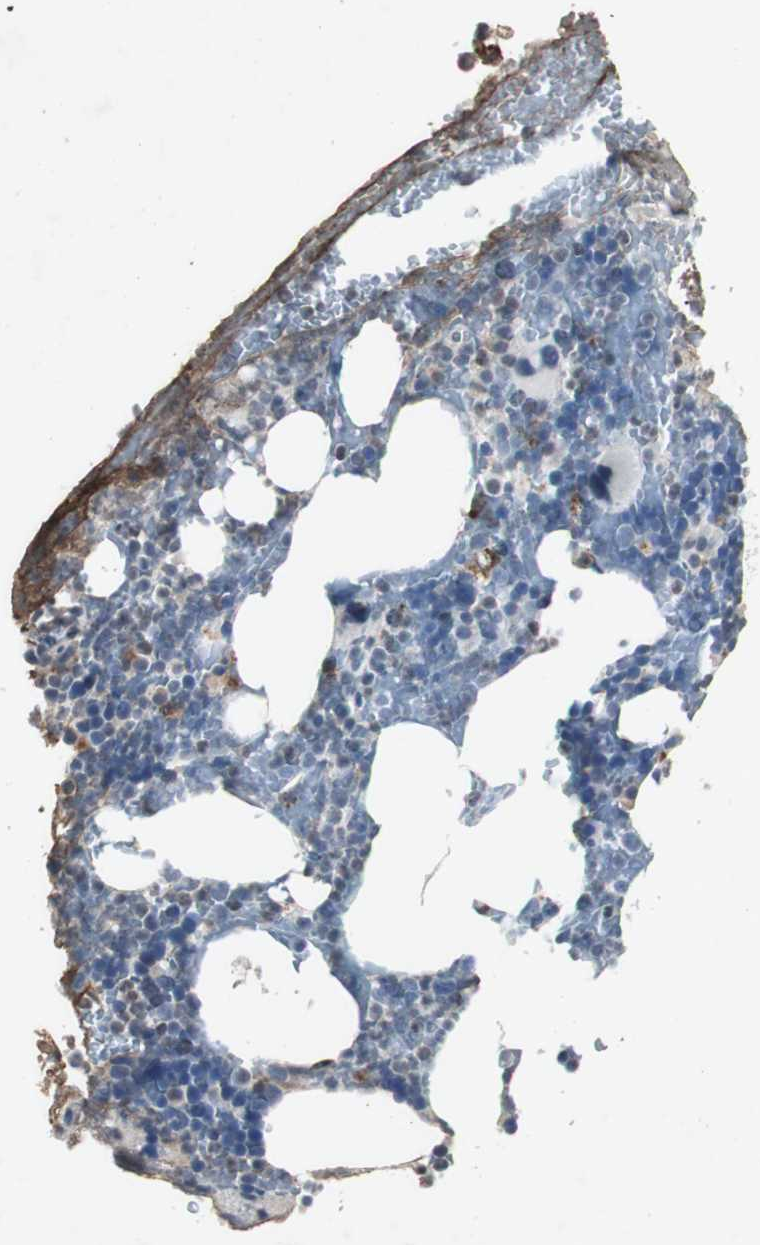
{"staining": {"intensity": "moderate", "quantity": "<25%", "location": "cytoplasmic/membranous"}, "tissue": "bone marrow", "cell_type": "Hematopoietic cells", "image_type": "normal", "snomed": [{"axis": "morphology", "description": "Normal tissue, NOS"}, {"axis": "topography", "description": "Bone marrow"}], "caption": "A micrograph of bone marrow stained for a protein shows moderate cytoplasmic/membranous brown staining in hematopoietic cells. Ihc stains the protein of interest in brown and the nuclei are stained blue.", "gene": "ADNP2", "patient": {"sex": "female", "age": 66}}